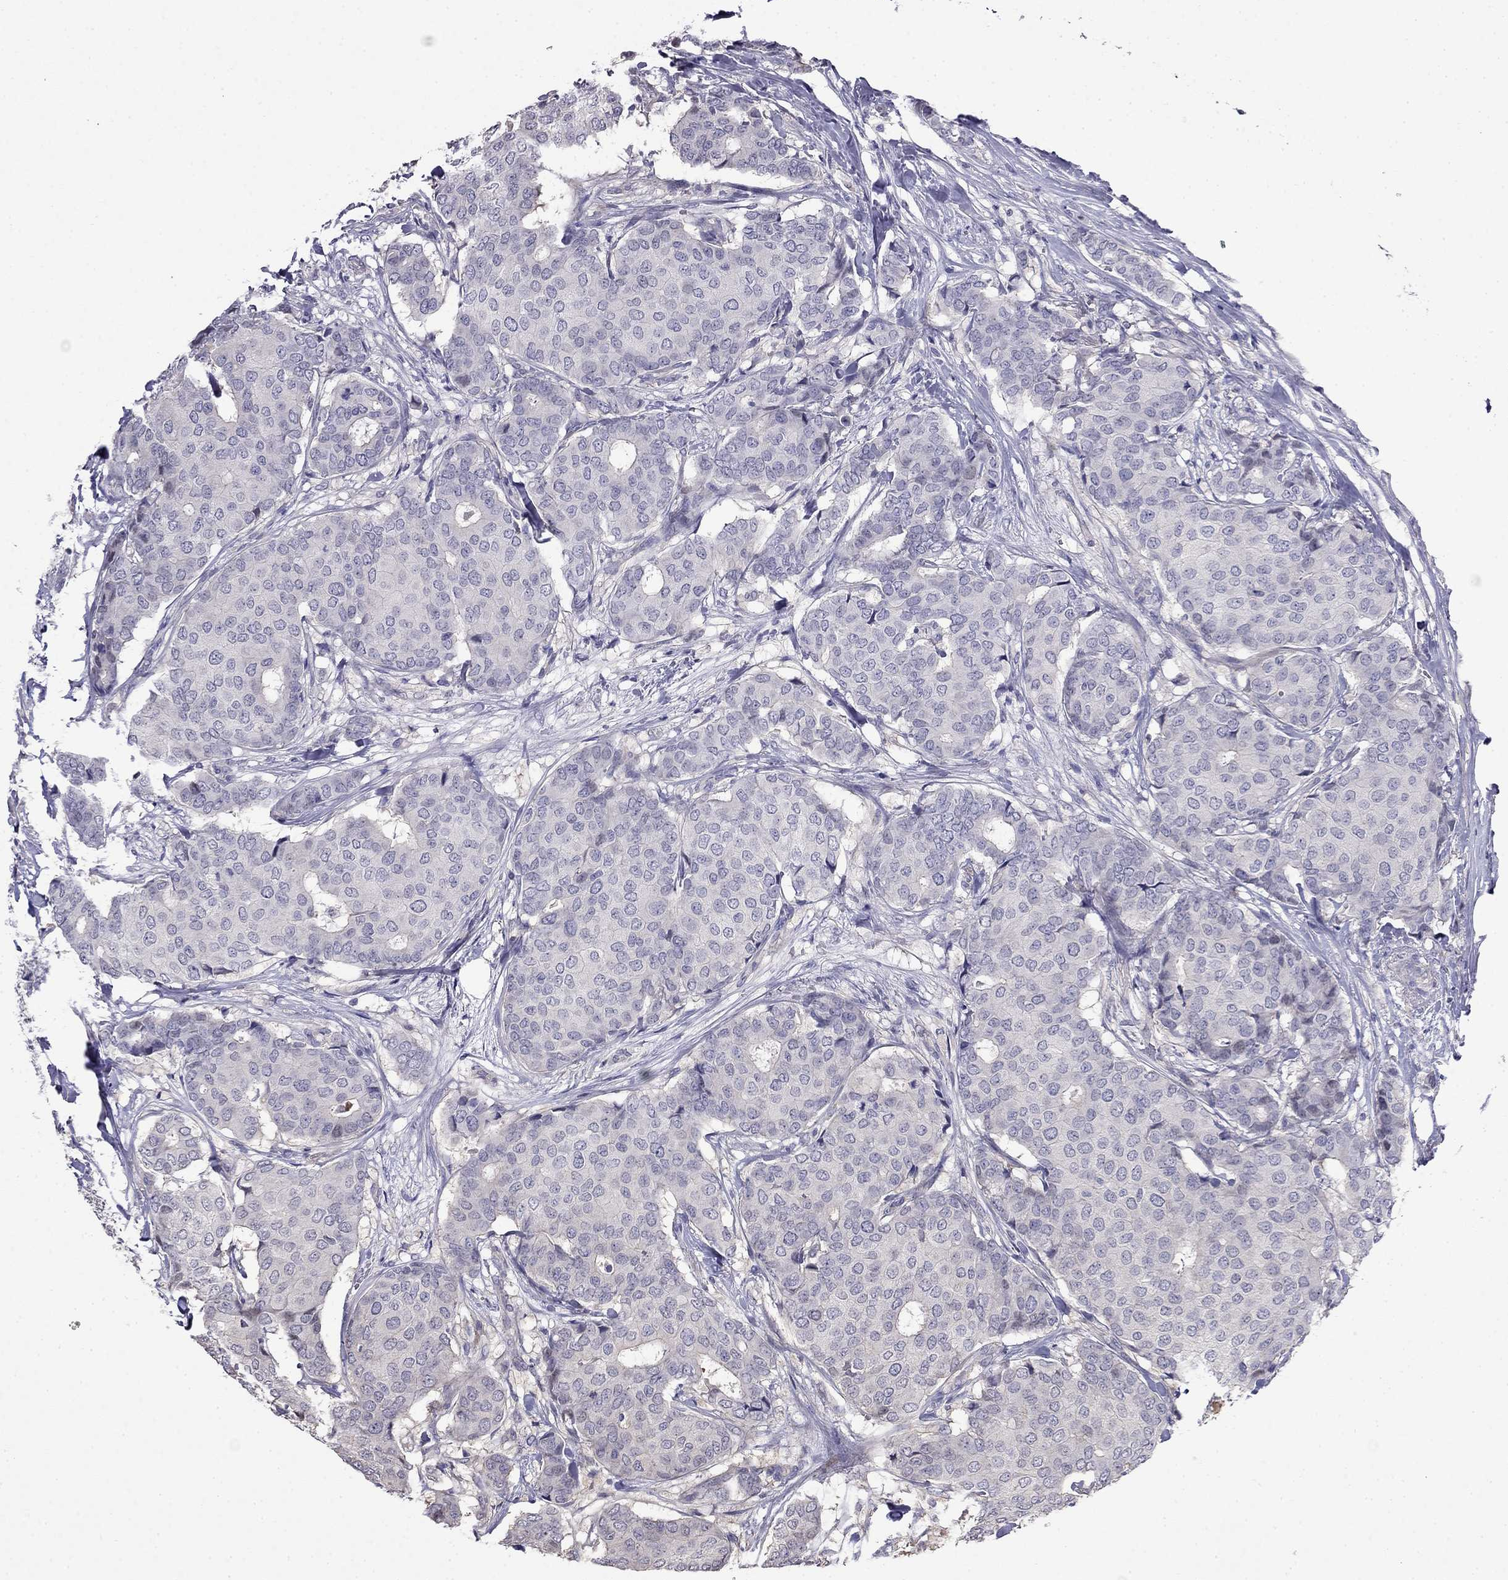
{"staining": {"intensity": "negative", "quantity": "none", "location": "none"}, "tissue": "breast cancer", "cell_type": "Tumor cells", "image_type": "cancer", "snomed": [{"axis": "morphology", "description": "Duct carcinoma"}, {"axis": "topography", "description": "Breast"}], "caption": "This is an immunohistochemistry (IHC) photomicrograph of human breast cancer (infiltrating ductal carcinoma). There is no staining in tumor cells.", "gene": "GUCA1B", "patient": {"sex": "female", "age": 75}}